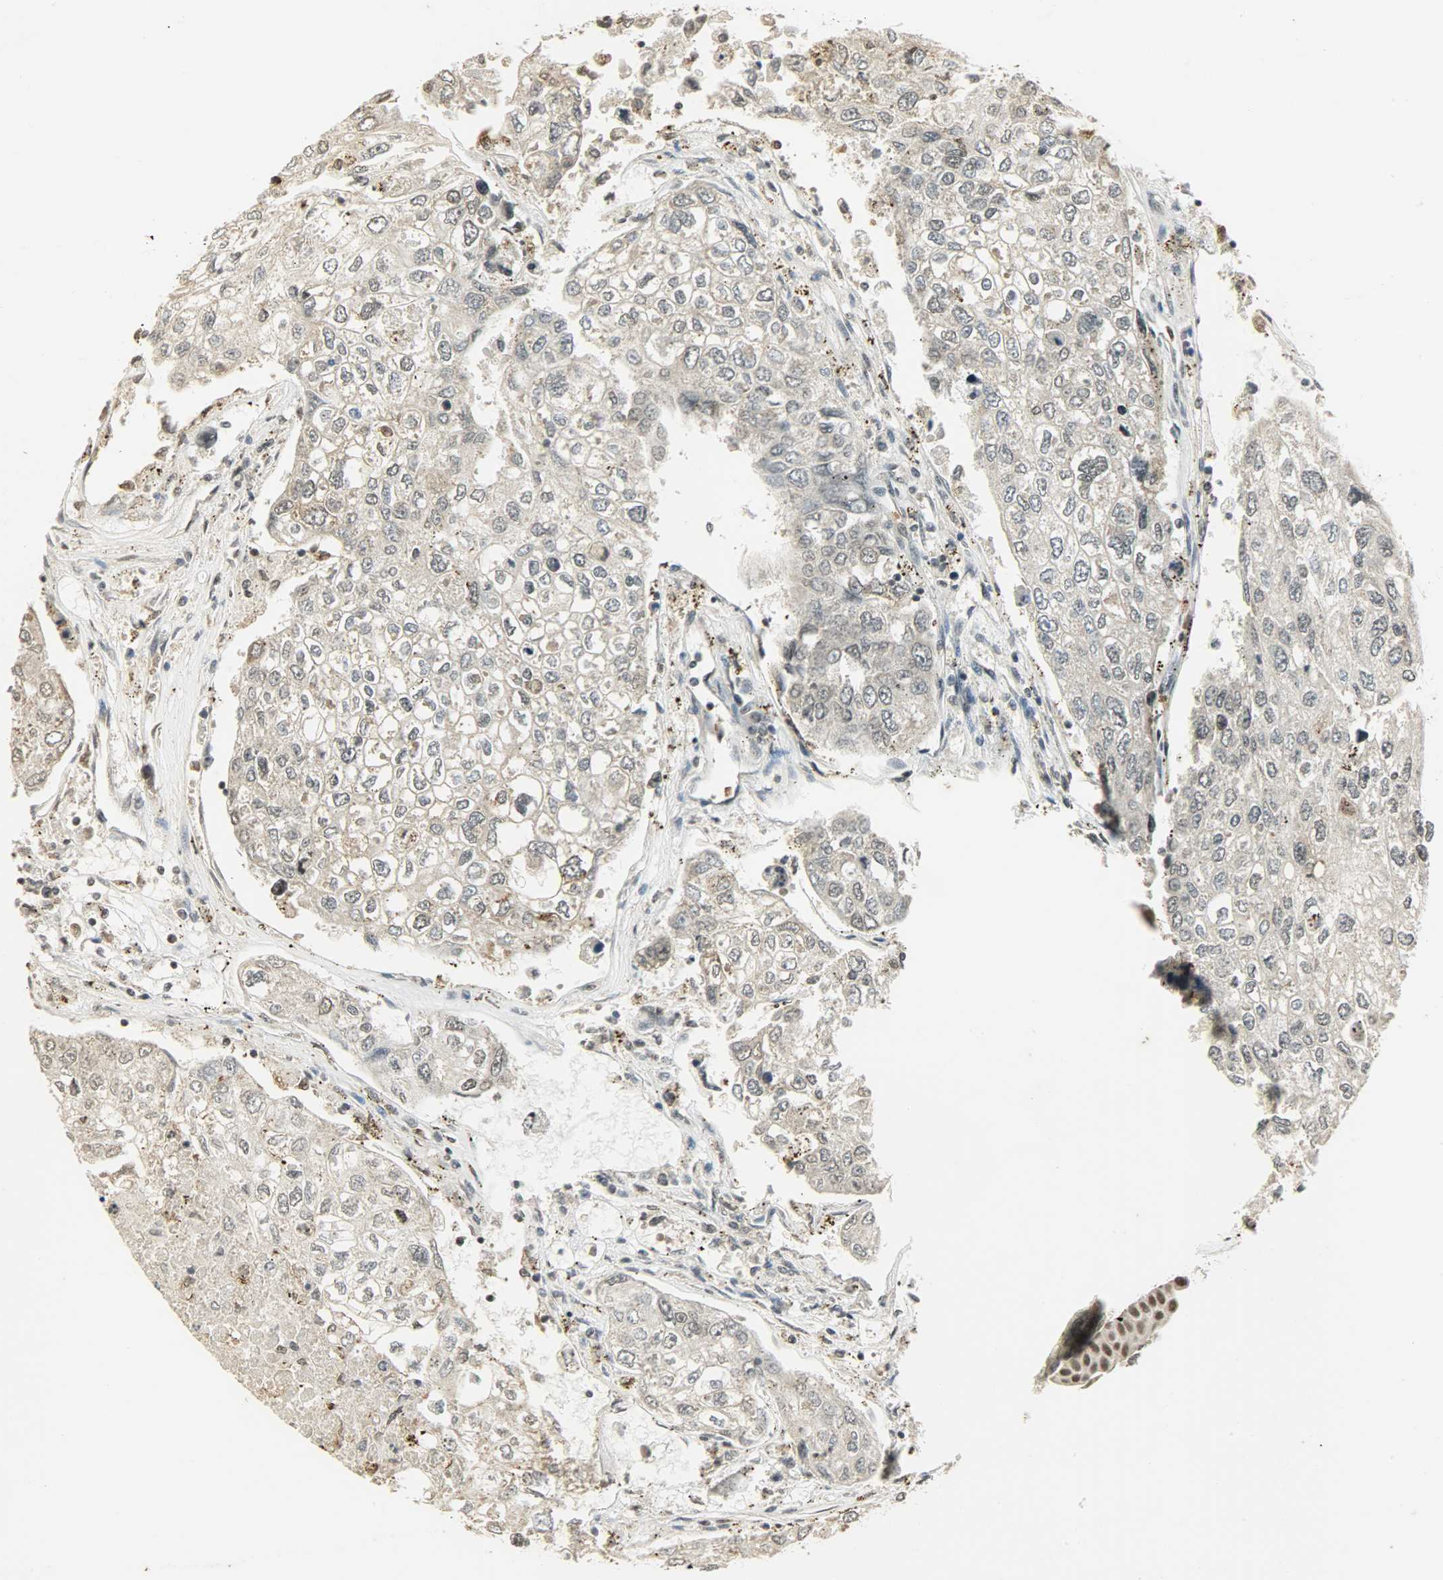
{"staining": {"intensity": "negative", "quantity": "none", "location": "none"}, "tissue": "urothelial cancer", "cell_type": "Tumor cells", "image_type": "cancer", "snomed": [{"axis": "morphology", "description": "Urothelial carcinoma, High grade"}, {"axis": "topography", "description": "Lymph node"}, {"axis": "topography", "description": "Urinary bladder"}], "caption": "Immunohistochemistry (IHC) histopathology image of neoplastic tissue: human high-grade urothelial carcinoma stained with DAB (3,3'-diaminobenzidine) shows no significant protein staining in tumor cells. Brightfield microscopy of immunohistochemistry (IHC) stained with DAB (3,3'-diaminobenzidine) (brown) and hematoxylin (blue), captured at high magnification.", "gene": "SMARCA5", "patient": {"sex": "male", "age": 51}}